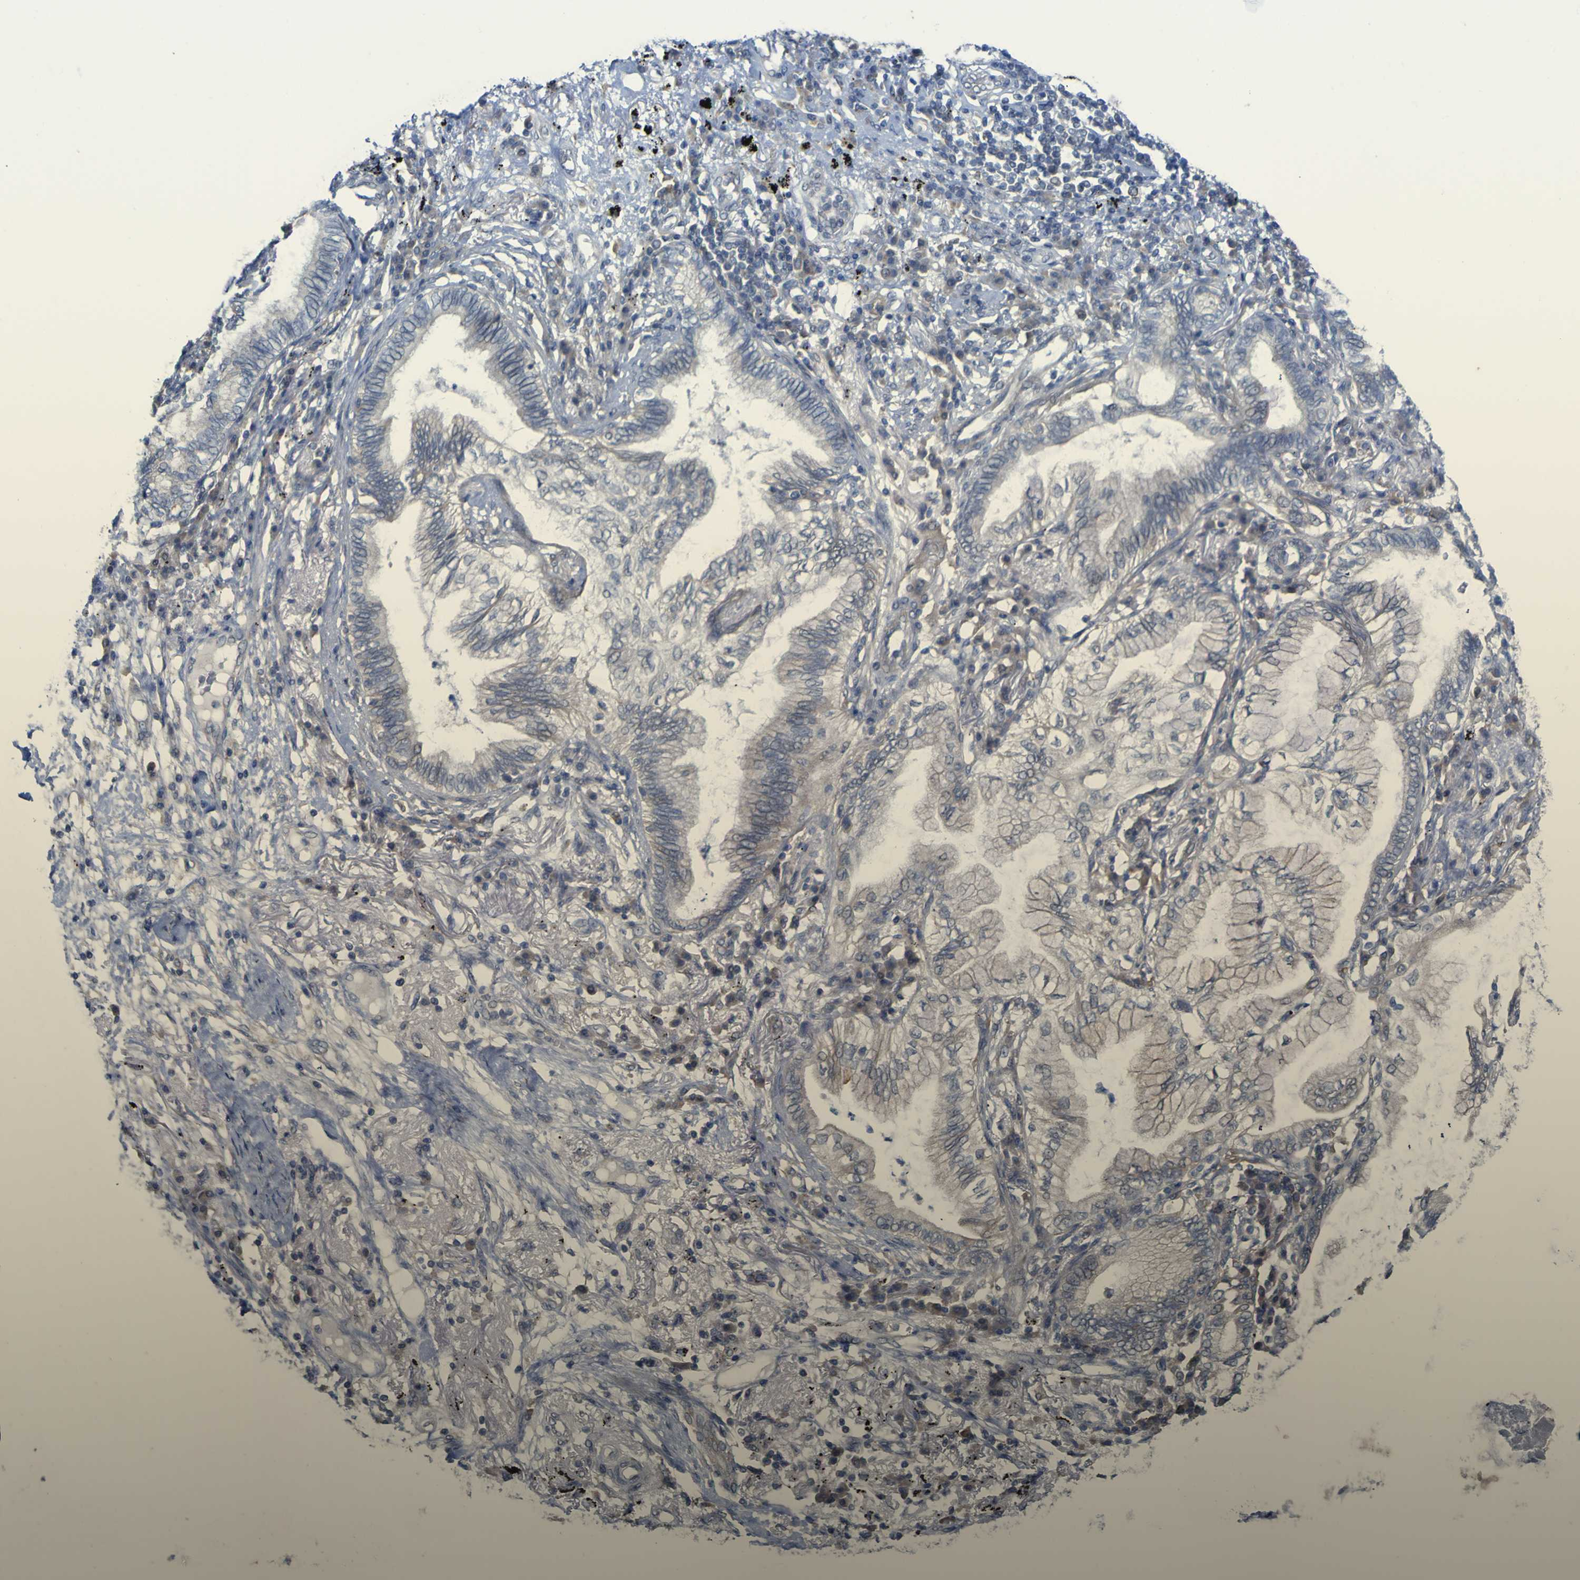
{"staining": {"intensity": "negative", "quantity": "none", "location": "none"}, "tissue": "lung cancer", "cell_type": "Tumor cells", "image_type": "cancer", "snomed": [{"axis": "morphology", "description": "Normal tissue, NOS"}, {"axis": "morphology", "description": "Adenocarcinoma, NOS"}, {"axis": "topography", "description": "Bronchus"}, {"axis": "topography", "description": "Lung"}], "caption": "Immunohistochemistry photomicrograph of neoplastic tissue: lung cancer stained with DAB (3,3'-diaminobenzidine) shows no significant protein positivity in tumor cells. (DAB immunohistochemistry (IHC), high magnification).", "gene": "TNFRSF11A", "patient": {"sex": "female", "age": 70}}